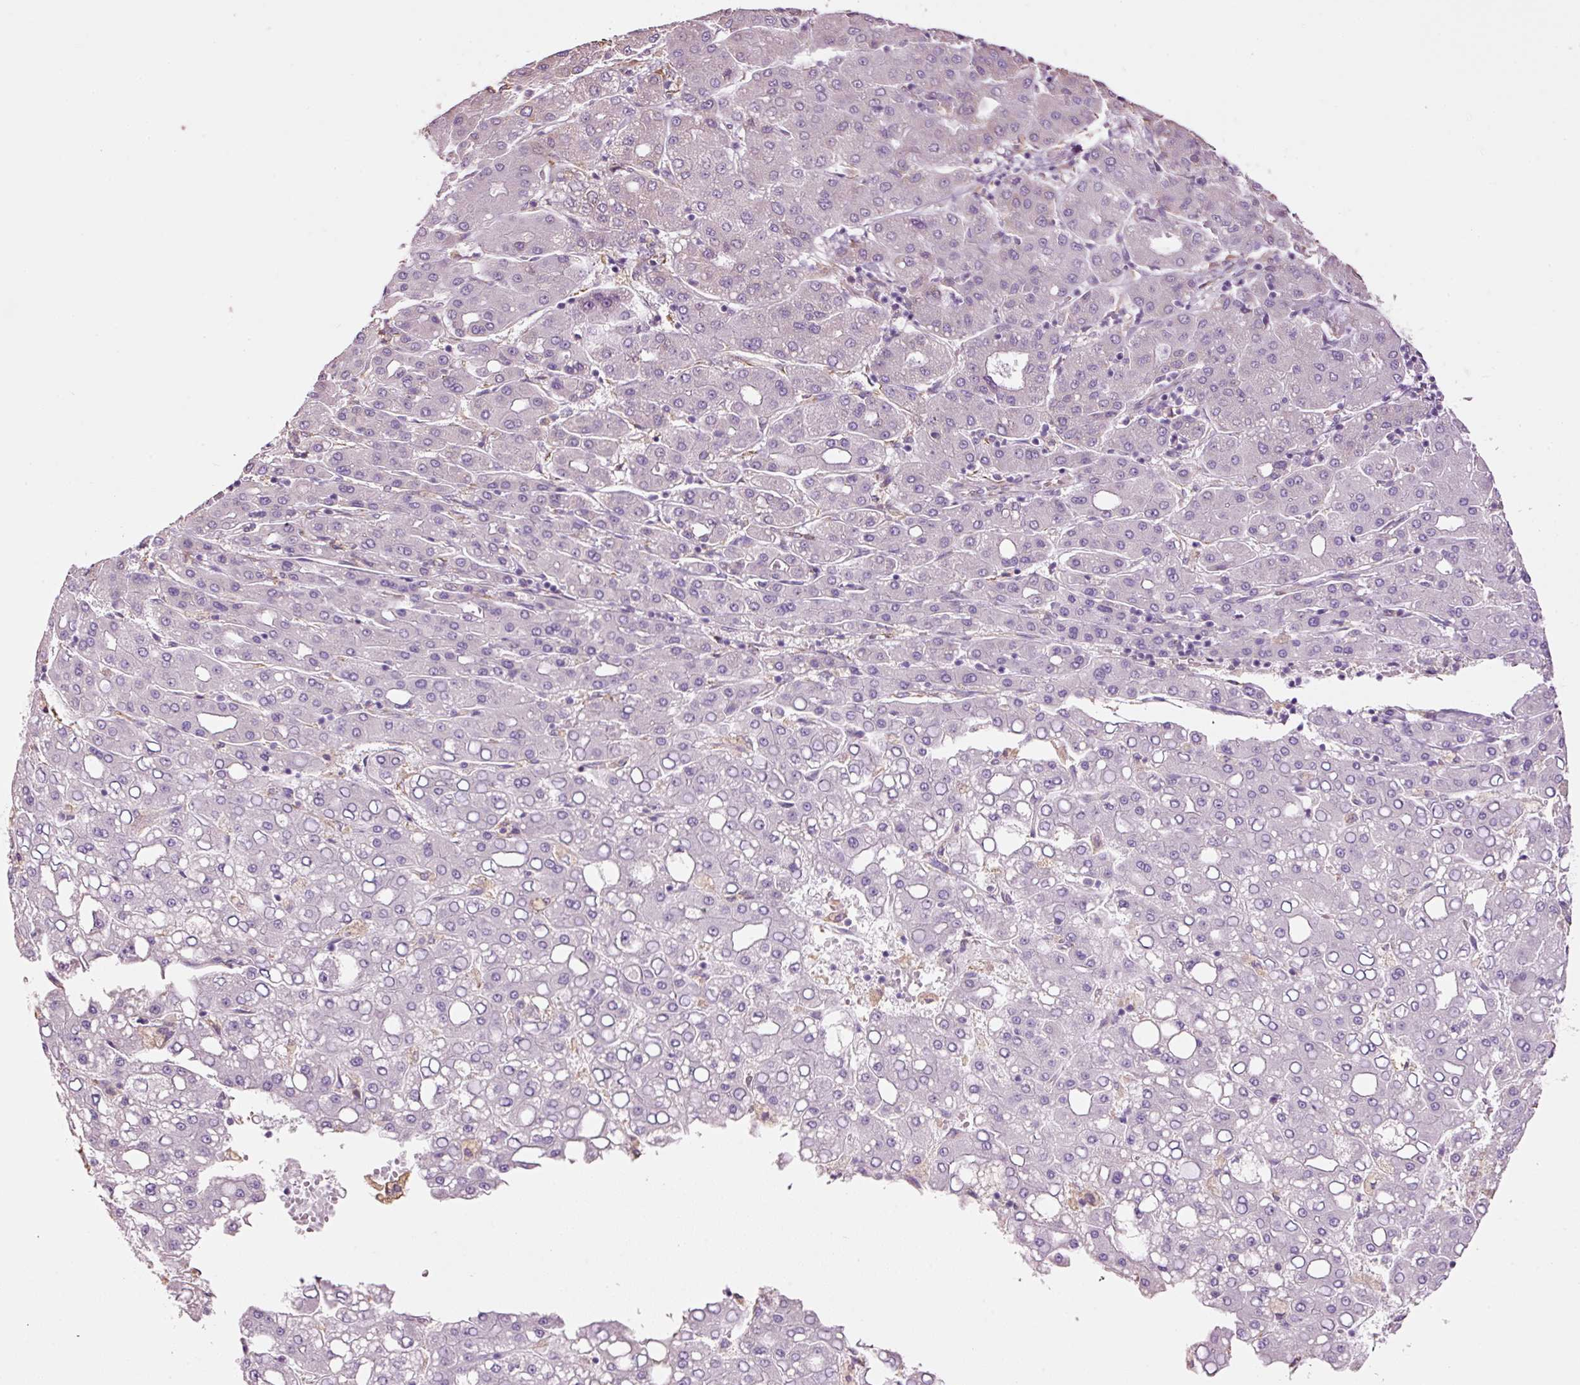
{"staining": {"intensity": "negative", "quantity": "none", "location": "none"}, "tissue": "liver cancer", "cell_type": "Tumor cells", "image_type": "cancer", "snomed": [{"axis": "morphology", "description": "Carcinoma, Hepatocellular, NOS"}, {"axis": "topography", "description": "Liver"}], "caption": "Immunohistochemical staining of human liver cancer (hepatocellular carcinoma) exhibits no significant positivity in tumor cells.", "gene": "GCG", "patient": {"sex": "male", "age": 65}}